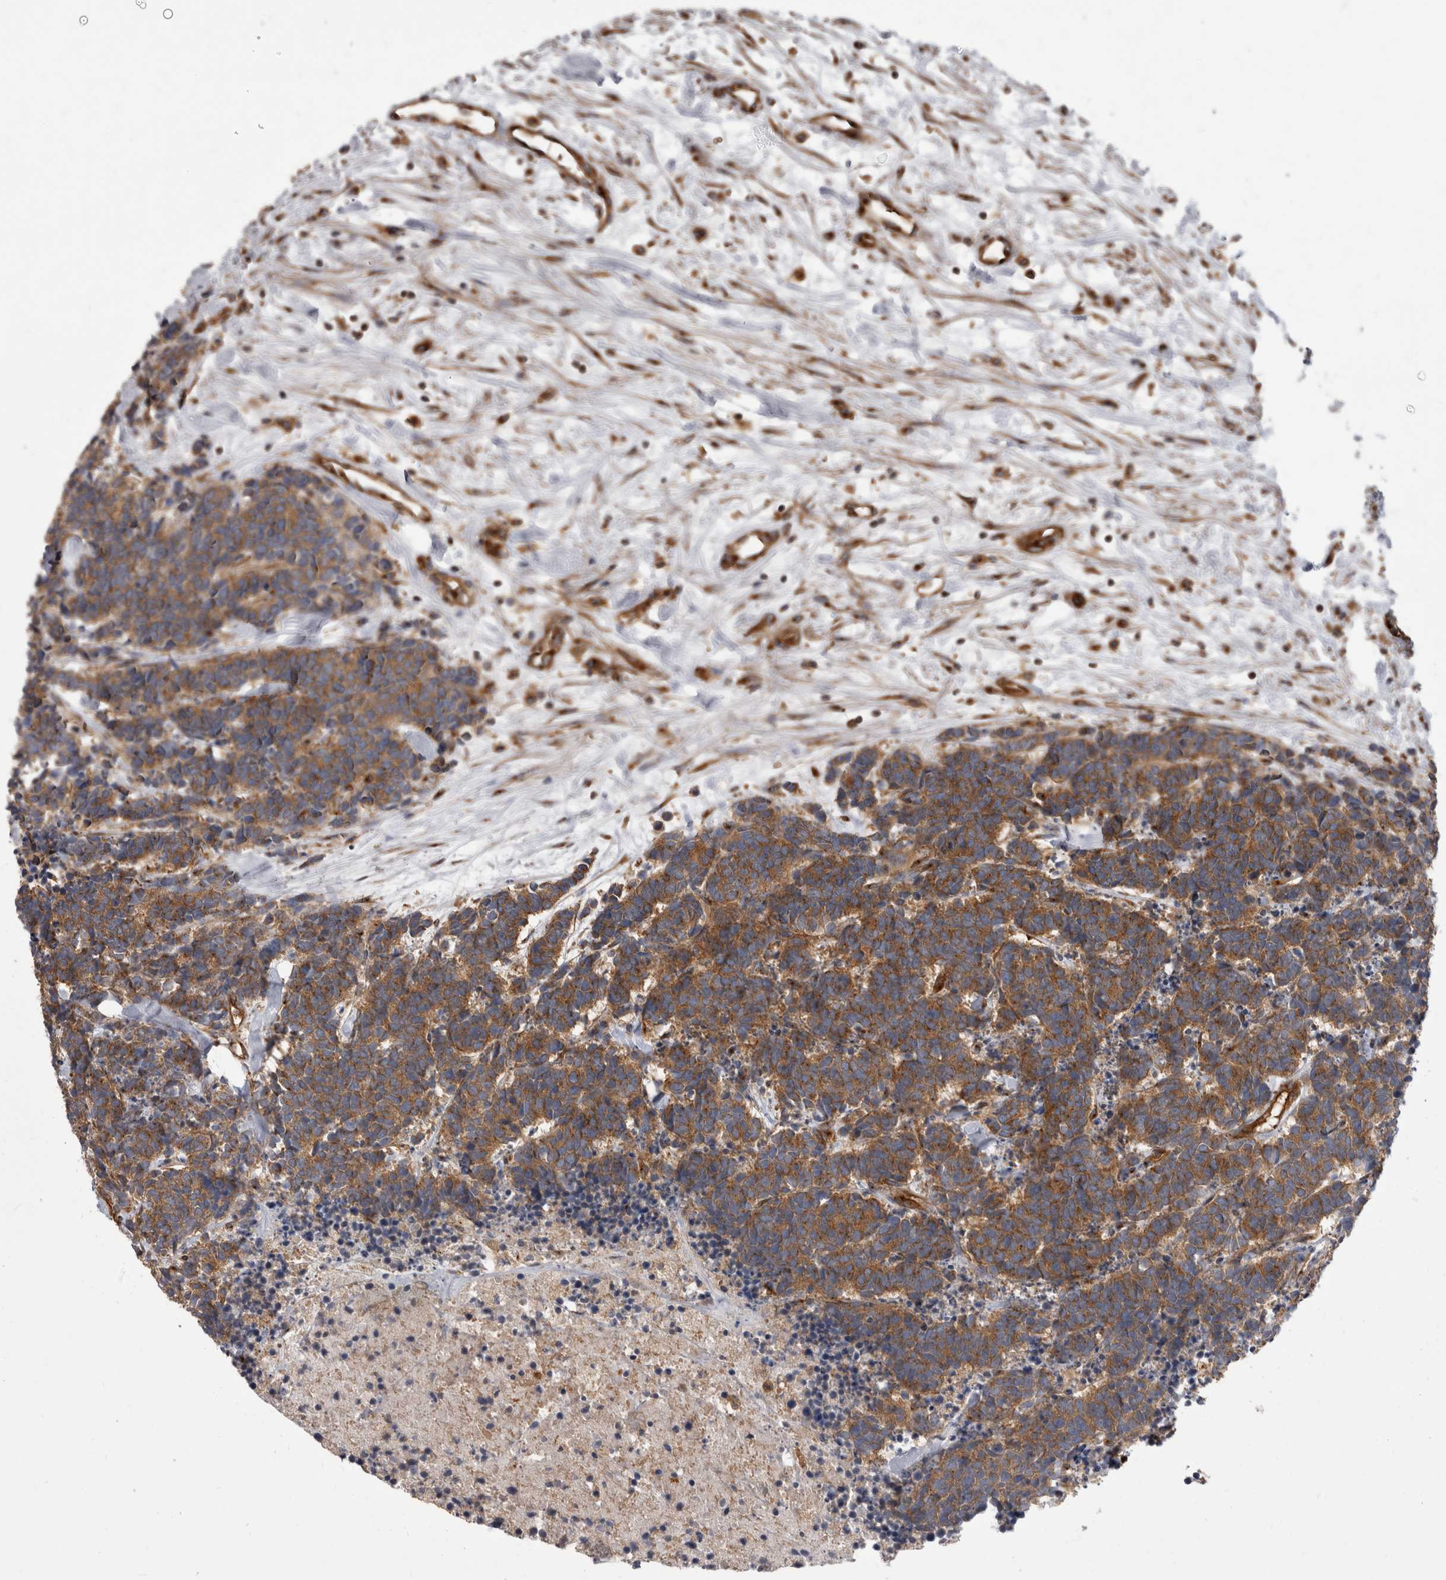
{"staining": {"intensity": "moderate", "quantity": ">75%", "location": "cytoplasmic/membranous"}, "tissue": "carcinoid", "cell_type": "Tumor cells", "image_type": "cancer", "snomed": [{"axis": "morphology", "description": "Carcinoma, NOS"}, {"axis": "morphology", "description": "Carcinoid, malignant, NOS"}, {"axis": "topography", "description": "Urinary bladder"}], "caption": "The immunohistochemical stain shows moderate cytoplasmic/membranous staining in tumor cells of carcinoma tissue. The protein of interest is shown in brown color, while the nuclei are stained blue.", "gene": "HOOK3", "patient": {"sex": "male", "age": 57}}